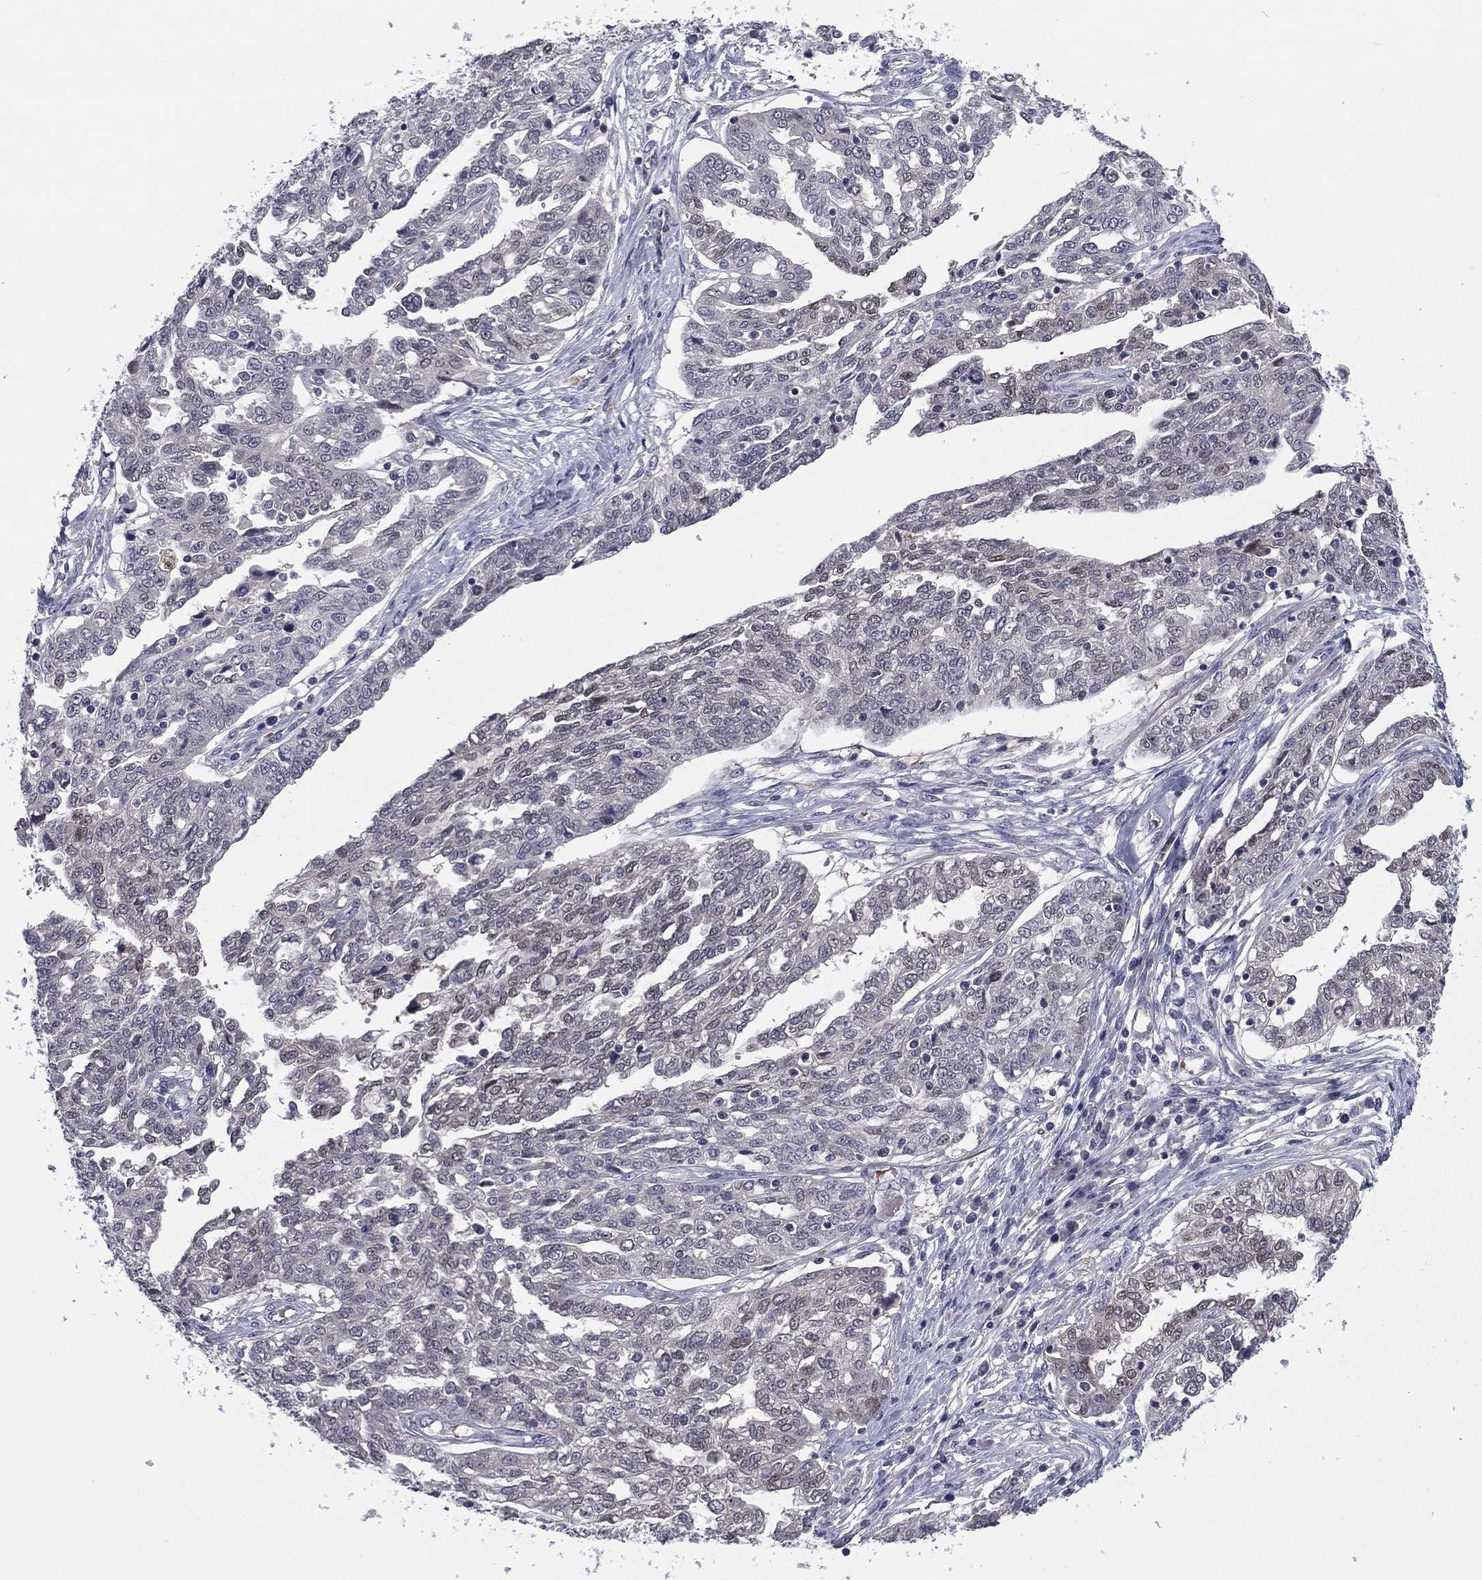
{"staining": {"intensity": "negative", "quantity": "none", "location": "none"}, "tissue": "ovarian cancer", "cell_type": "Tumor cells", "image_type": "cancer", "snomed": [{"axis": "morphology", "description": "Cystadenocarcinoma, serous, NOS"}, {"axis": "topography", "description": "Ovary"}], "caption": "This is an IHC micrograph of human ovarian cancer. There is no expression in tumor cells.", "gene": "REXO5", "patient": {"sex": "female", "age": 67}}